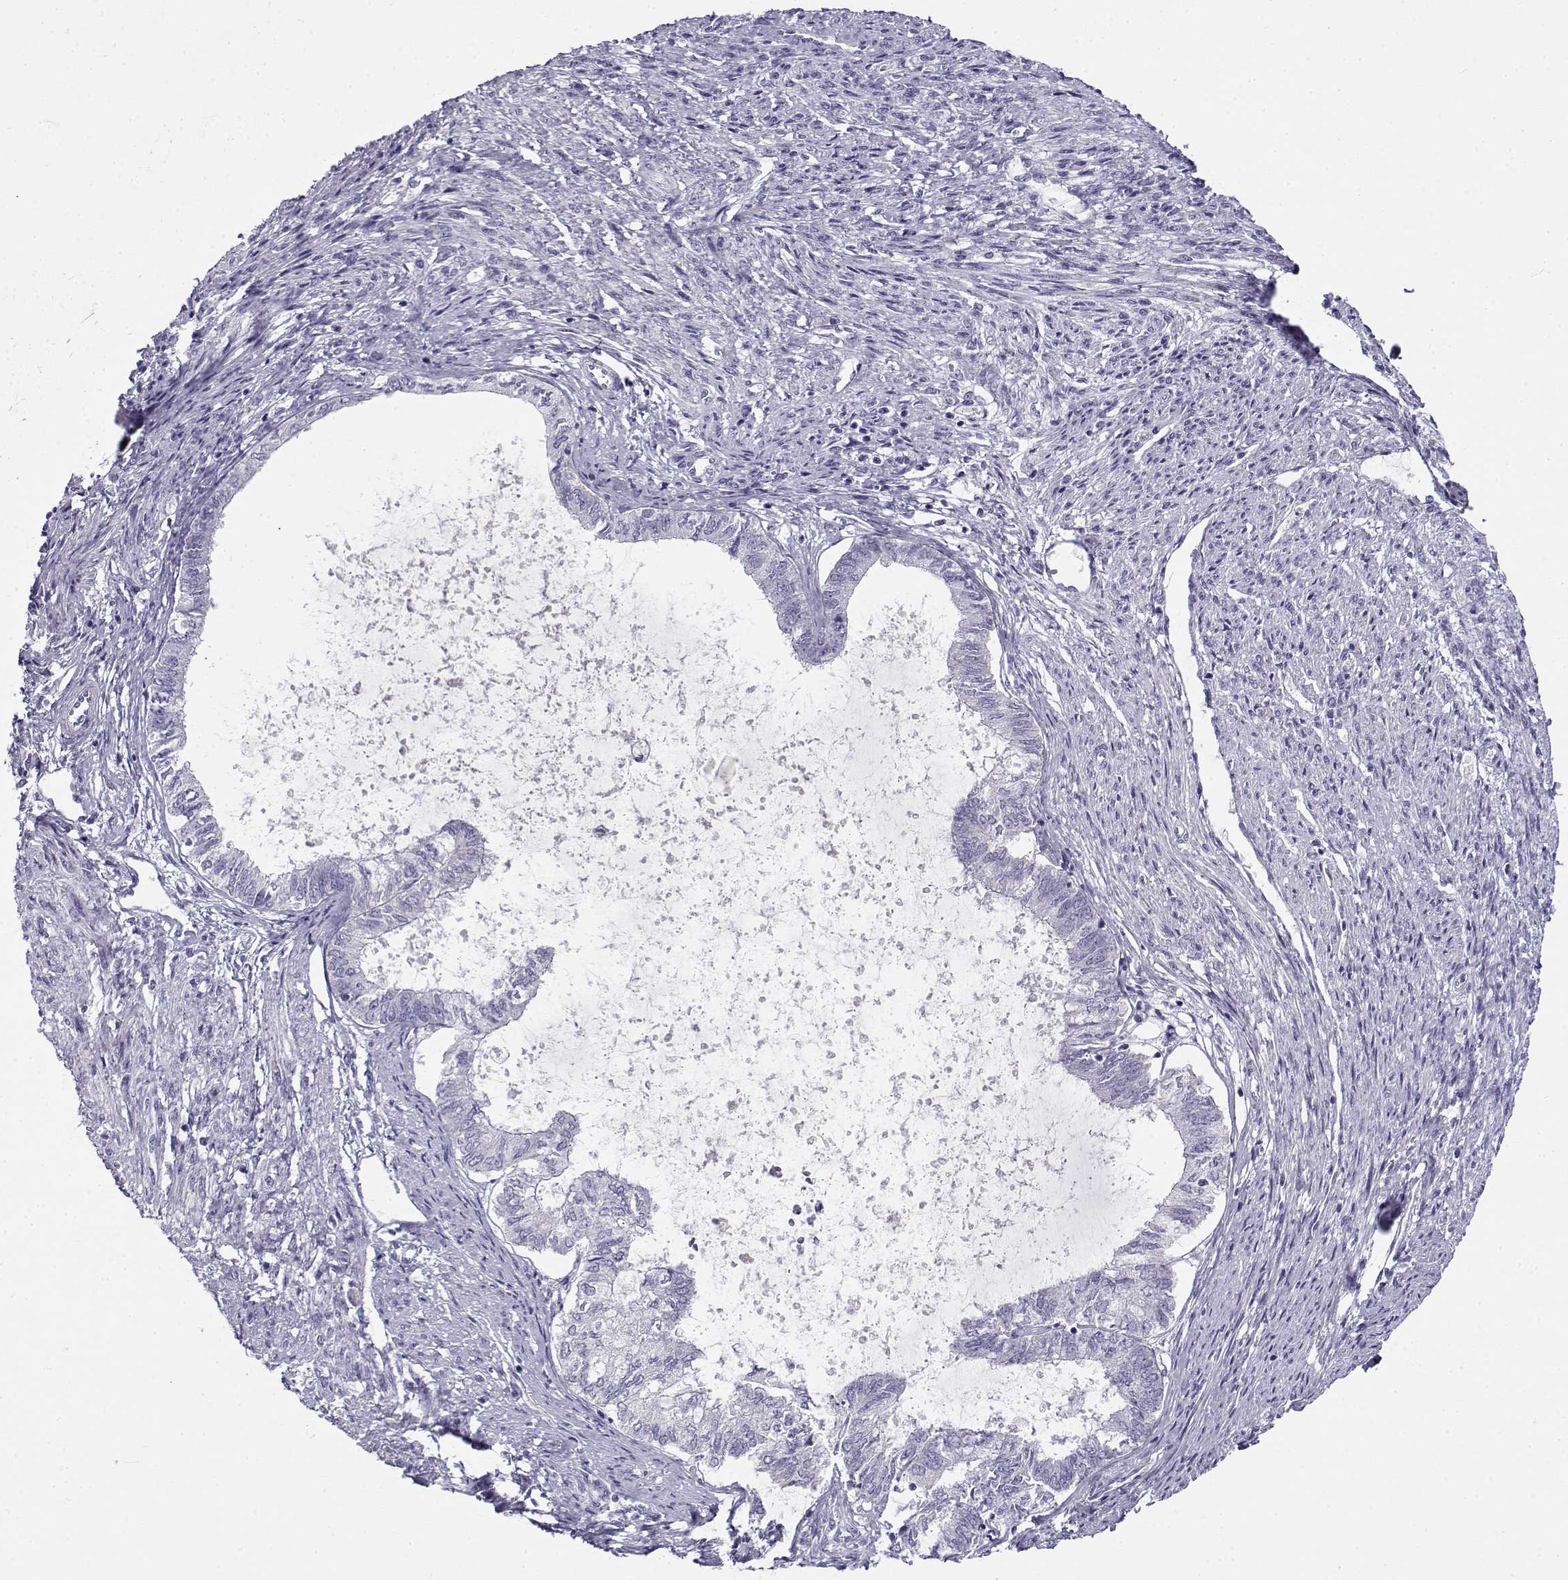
{"staining": {"intensity": "negative", "quantity": "none", "location": "none"}, "tissue": "endometrial cancer", "cell_type": "Tumor cells", "image_type": "cancer", "snomed": [{"axis": "morphology", "description": "Adenocarcinoma, NOS"}, {"axis": "topography", "description": "Endometrium"}], "caption": "Immunohistochemistry (IHC) of human endometrial cancer (adenocarcinoma) demonstrates no staining in tumor cells.", "gene": "FAM166A", "patient": {"sex": "female", "age": 86}}